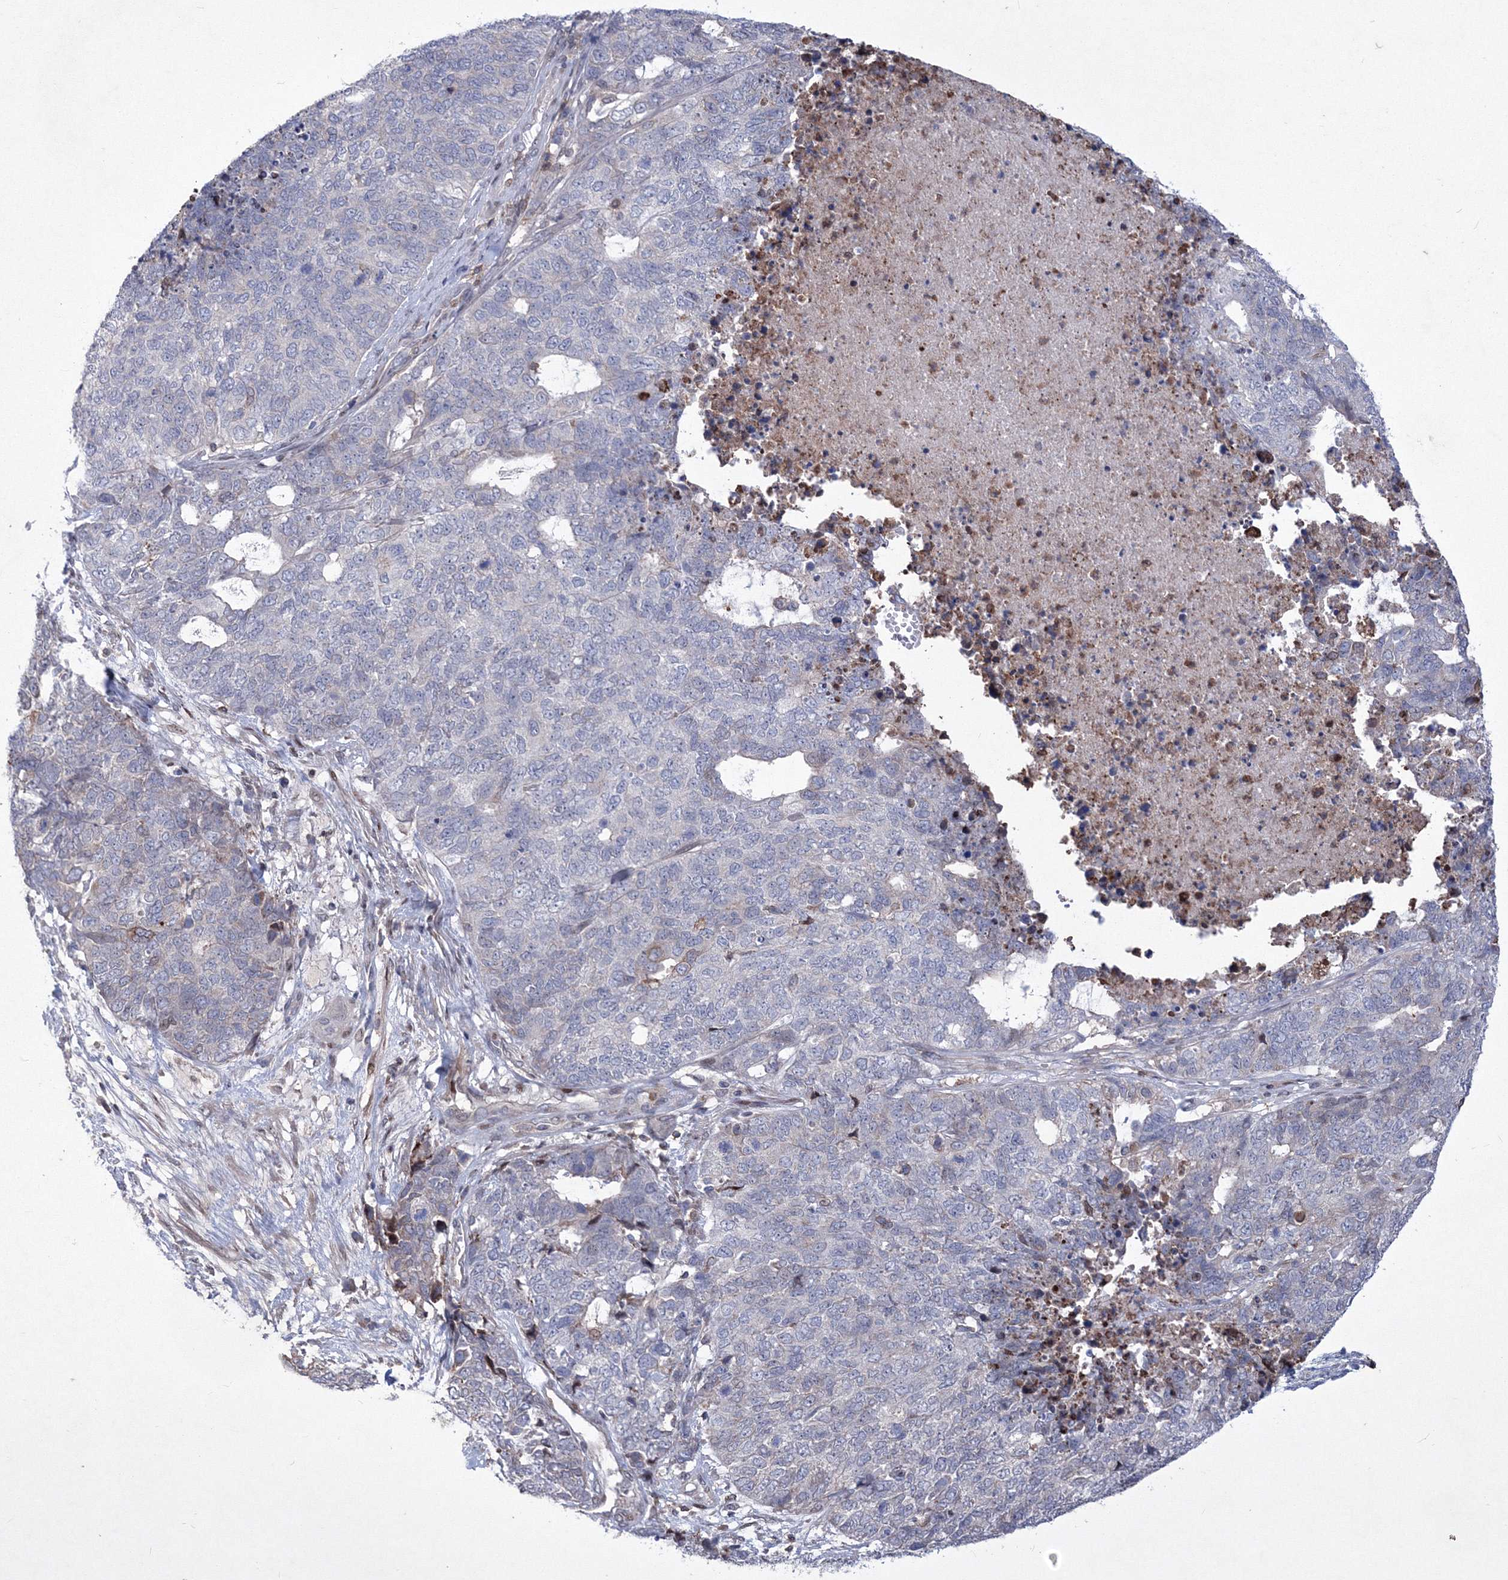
{"staining": {"intensity": "negative", "quantity": "none", "location": "none"}, "tissue": "cervical cancer", "cell_type": "Tumor cells", "image_type": "cancer", "snomed": [{"axis": "morphology", "description": "Squamous cell carcinoma, NOS"}, {"axis": "topography", "description": "Cervix"}], "caption": "DAB (3,3'-diaminobenzidine) immunohistochemical staining of squamous cell carcinoma (cervical) displays no significant staining in tumor cells.", "gene": "RNPEPL1", "patient": {"sex": "female", "age": 63}}